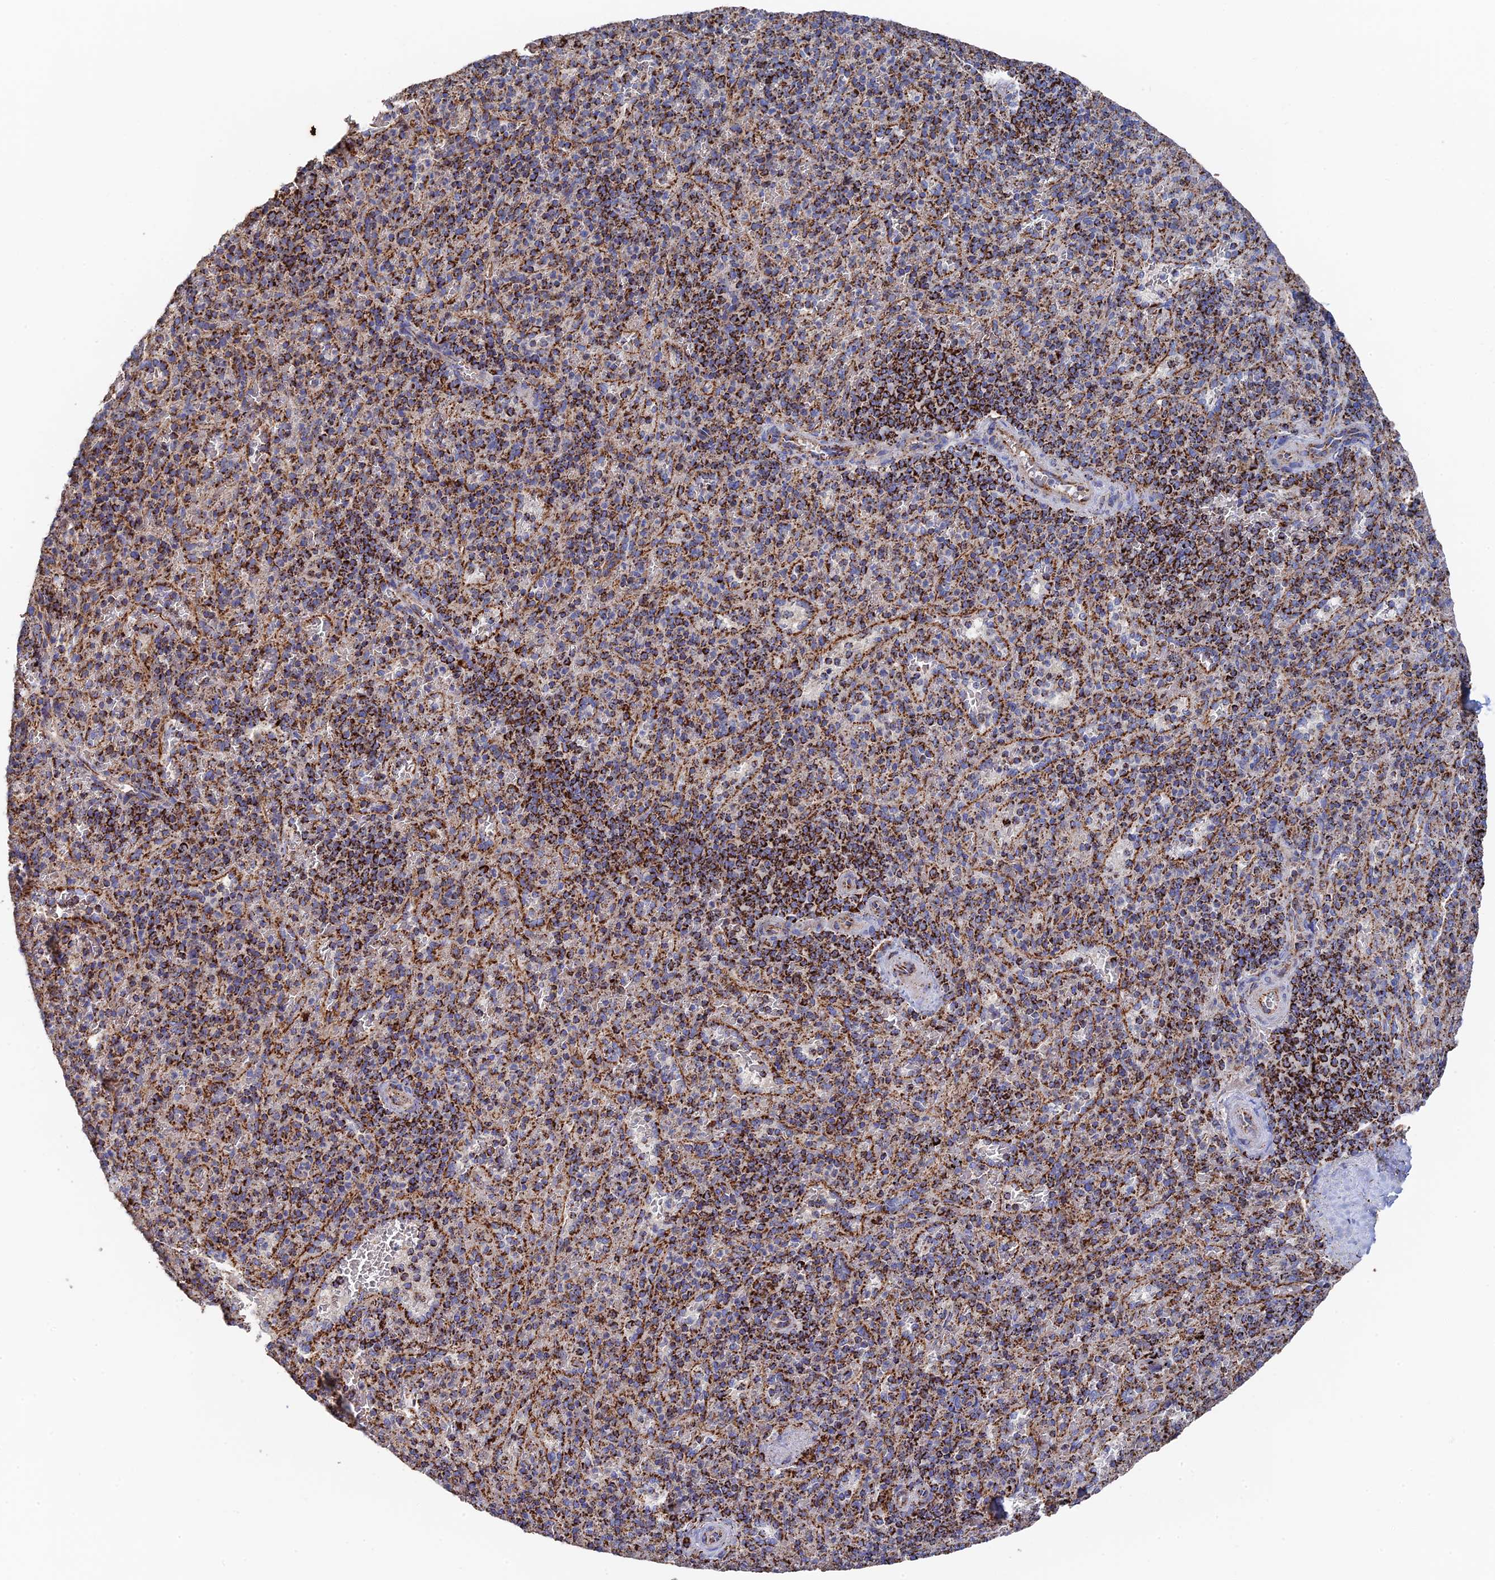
{"staining": {"intensity": "strong", "quantity": "25%-75%", "location": "cytoplasmic/membranous"}, "tissue": "spleen", "cell_type": "Cells in red pulp", "image_type": "normal", "snomed": [{"axis": "morphology", "description": "Normal tissue, NOS"}, {"axis": "topography", "description": "Spleen"}], "caption": "Human spleen stained with a brown dye reveals strong cytoplasmic/membranous positive staining in about 25%-75% of cells in red pulp.", "gene": "HAUS8", "patient": {"sex": "male", "age": 82}}